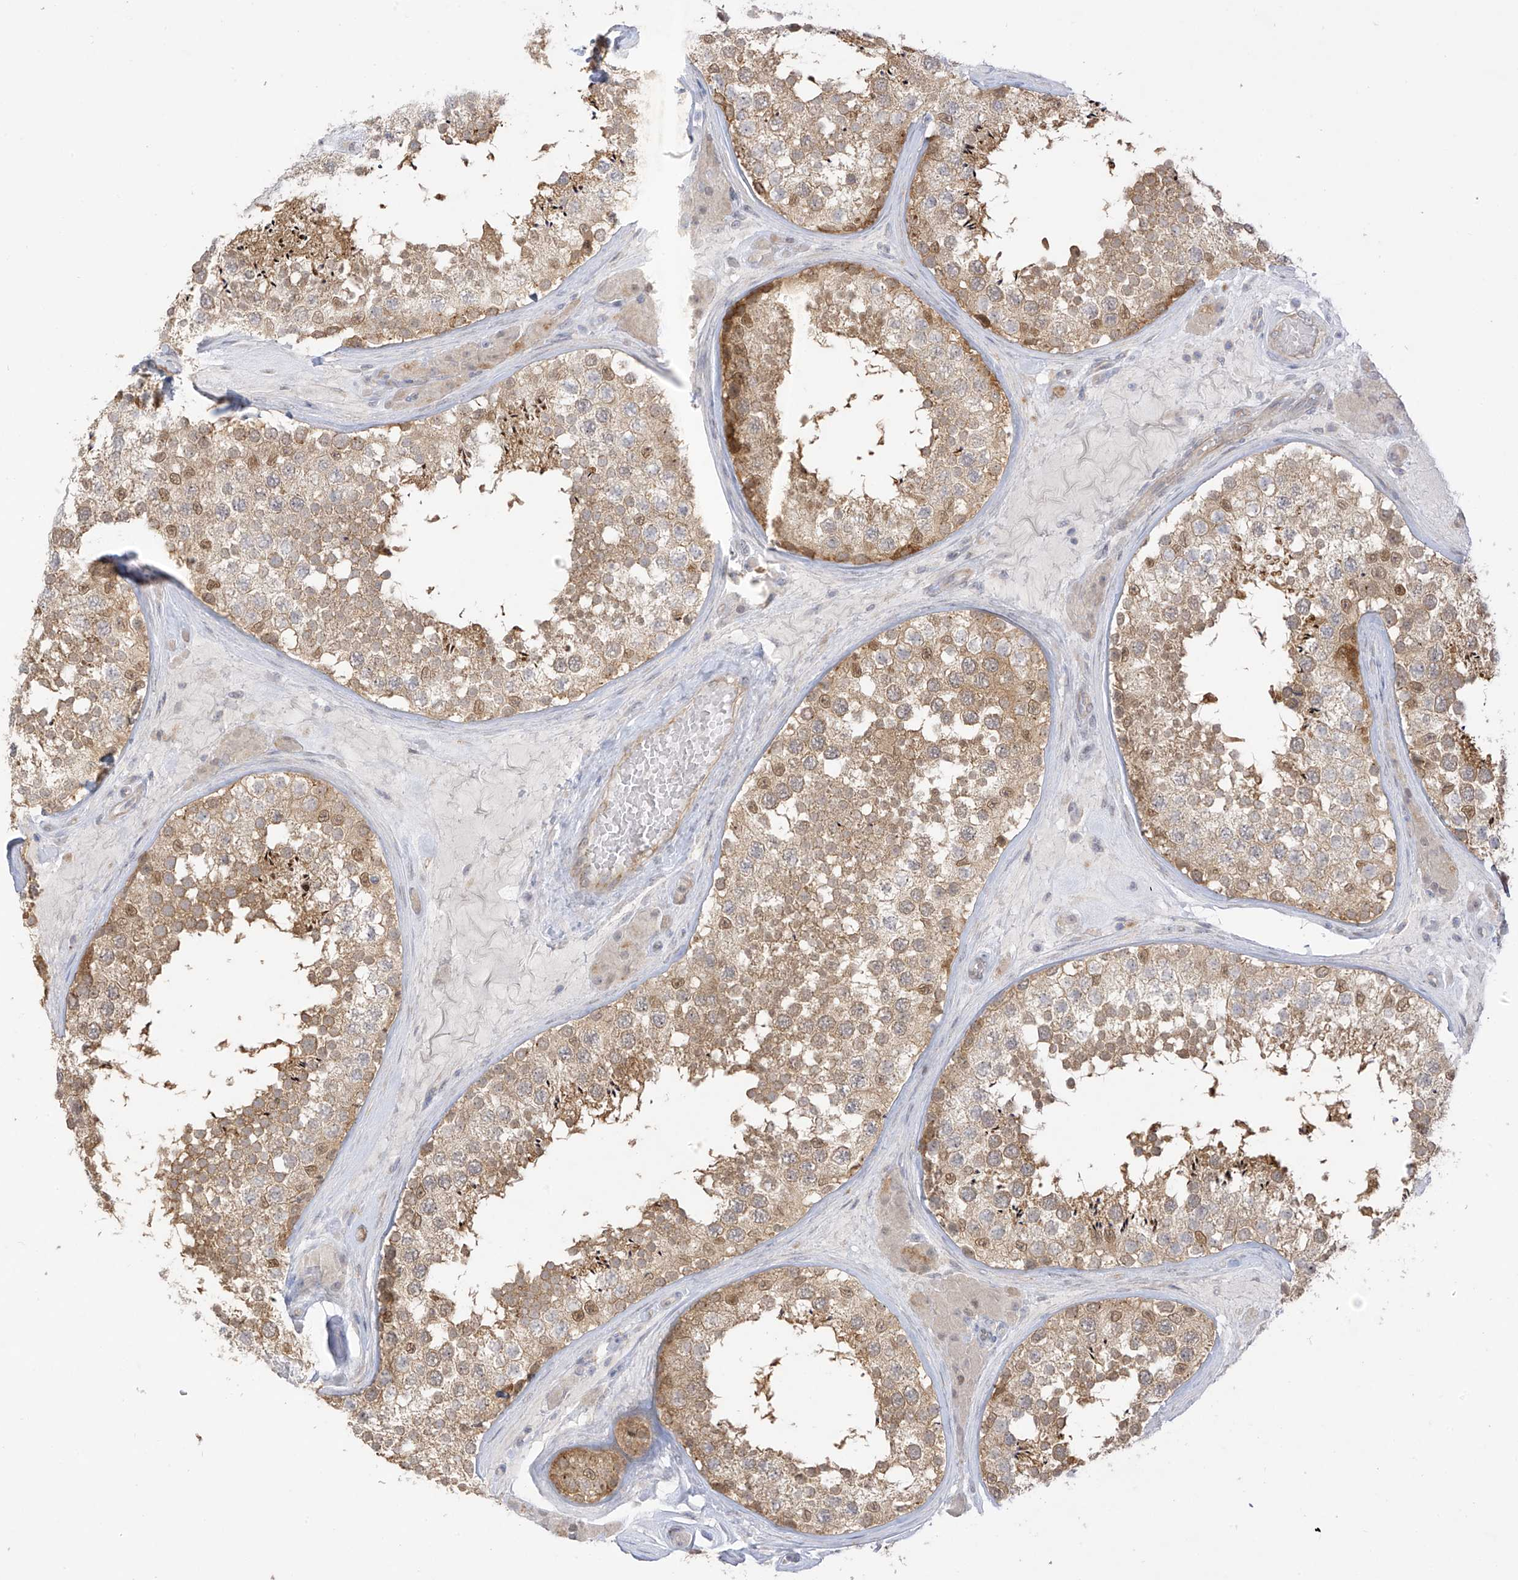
{"staining": {"intensity": "moderate", "quantity": ">75%", "location": "cytoplasmic/membranous,nuclear"}, "tissue": "testis", "cell_type": "Cells in seminiferous ducts", "image_type": "normal", "snomed": [{"axis": "morphology", "description": "Normal tissue, NOS"}, {"axis": "topography", "description": "Testis"}], "caption": "A medium amount of moderate cytoplasmic/membranous,nuclear staining is appreciated in about >75% of cells in seminiferous ducts in benign testis.", "gene": "EIPR1", "patient": {"sex": "male", "age": 46}}